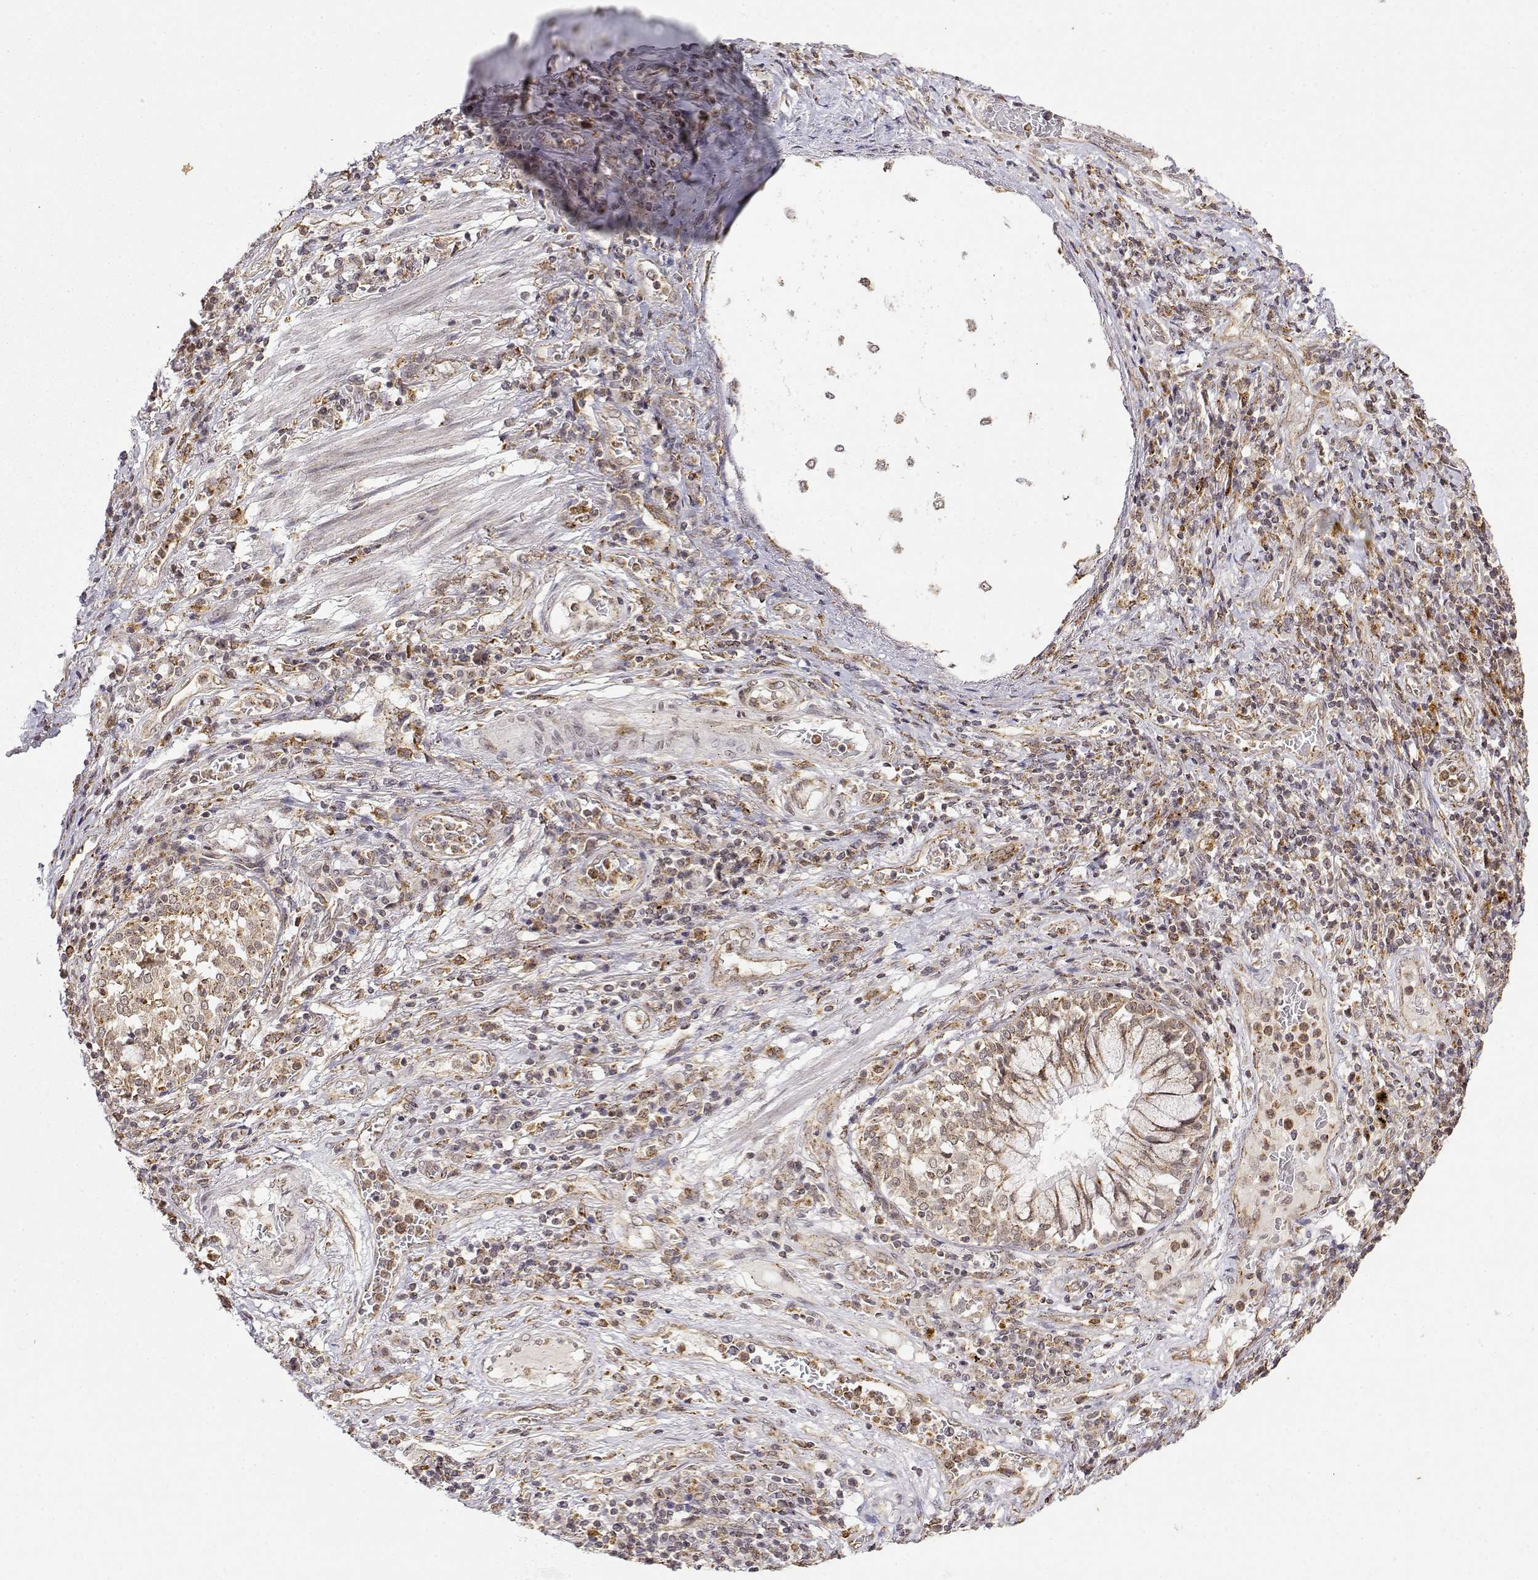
{"staining": {"intensity": "moderate", "quantity": ">75%", "location": "cytoplasmic/membranous"}, "tissue": "lung cancer", "cell_type": "Tumor cells", "image_type": "cancer", "snomed": [{"axis": "morphology", "description": "Normal tissue, NOS"}, {"axis": "morphology", "description": "Squamous cell carcinoma, NOS"}, {"axis": "topography", "description": "Bronchus"}, {"axis": "topography", "description": "Lung"}], "caption": "High-power microscopy captured an IHC photomicrograph of lung squamous cell carcinoma, revealing moderate cytoplasmic/membranous staining in about >75% of tumor cells. (IHC, brightfield microscopy, high magnification).", "gene": "RNF13", "patient": {"sex": "male", "age": 64}}